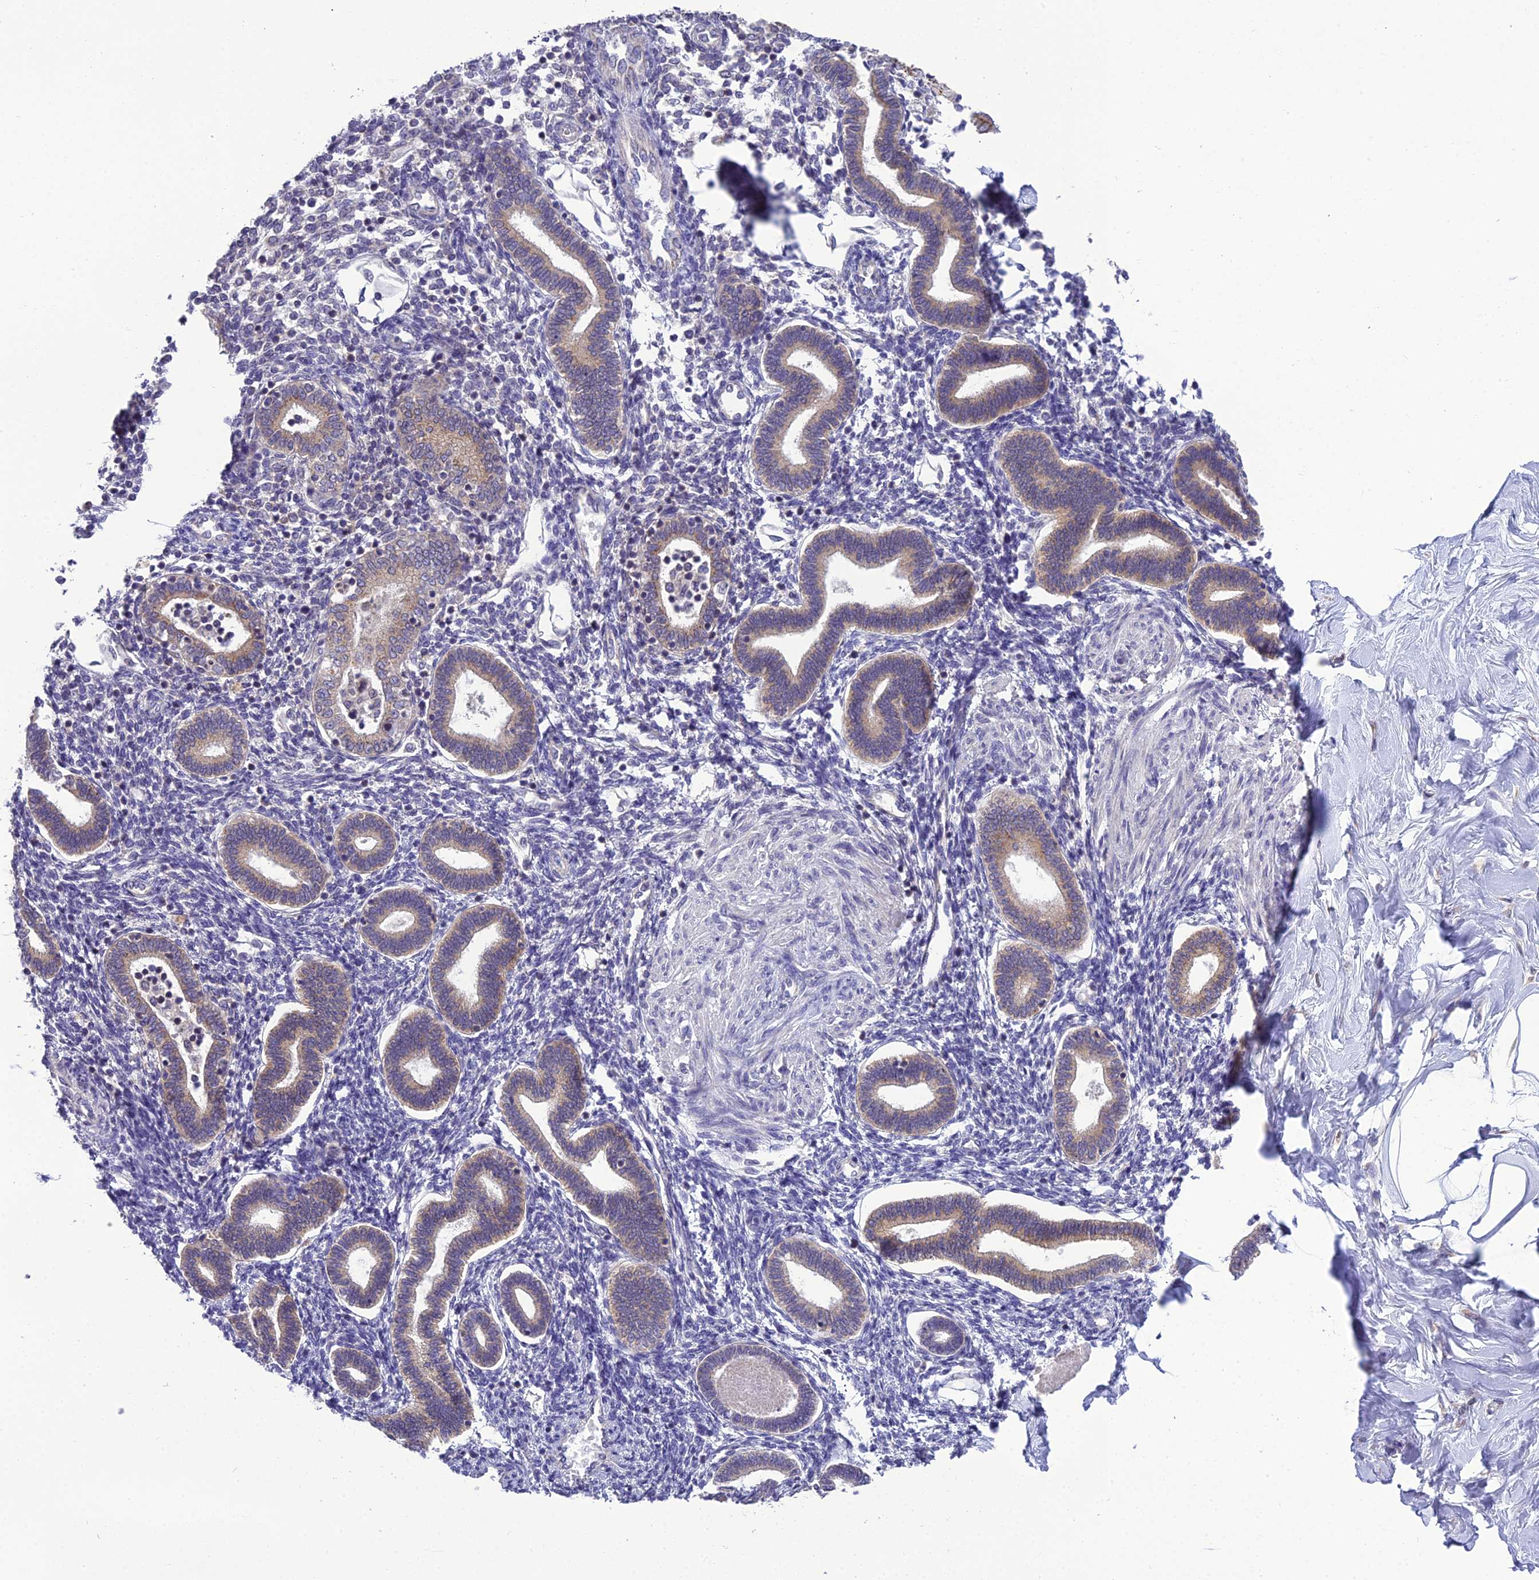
{"staining": {"intensity": "negative", "quantity": "none", "location": "none"}, "tissue": "endometrium", "cell_type": "Cells in endometrial stroma", "image_type": "normal", "snomed": [{"axis": "morphology", "description": "Normal tissue, NOS"}, {"axis": "topography", "description": "Endometrium"}], "caption": "This is an IHC histopathology image of benign human endometrium. There is no staining in cells in endometrial stroma.", "gene": "GOLPH3", "patient": {"sex": "female", "age": 53}}